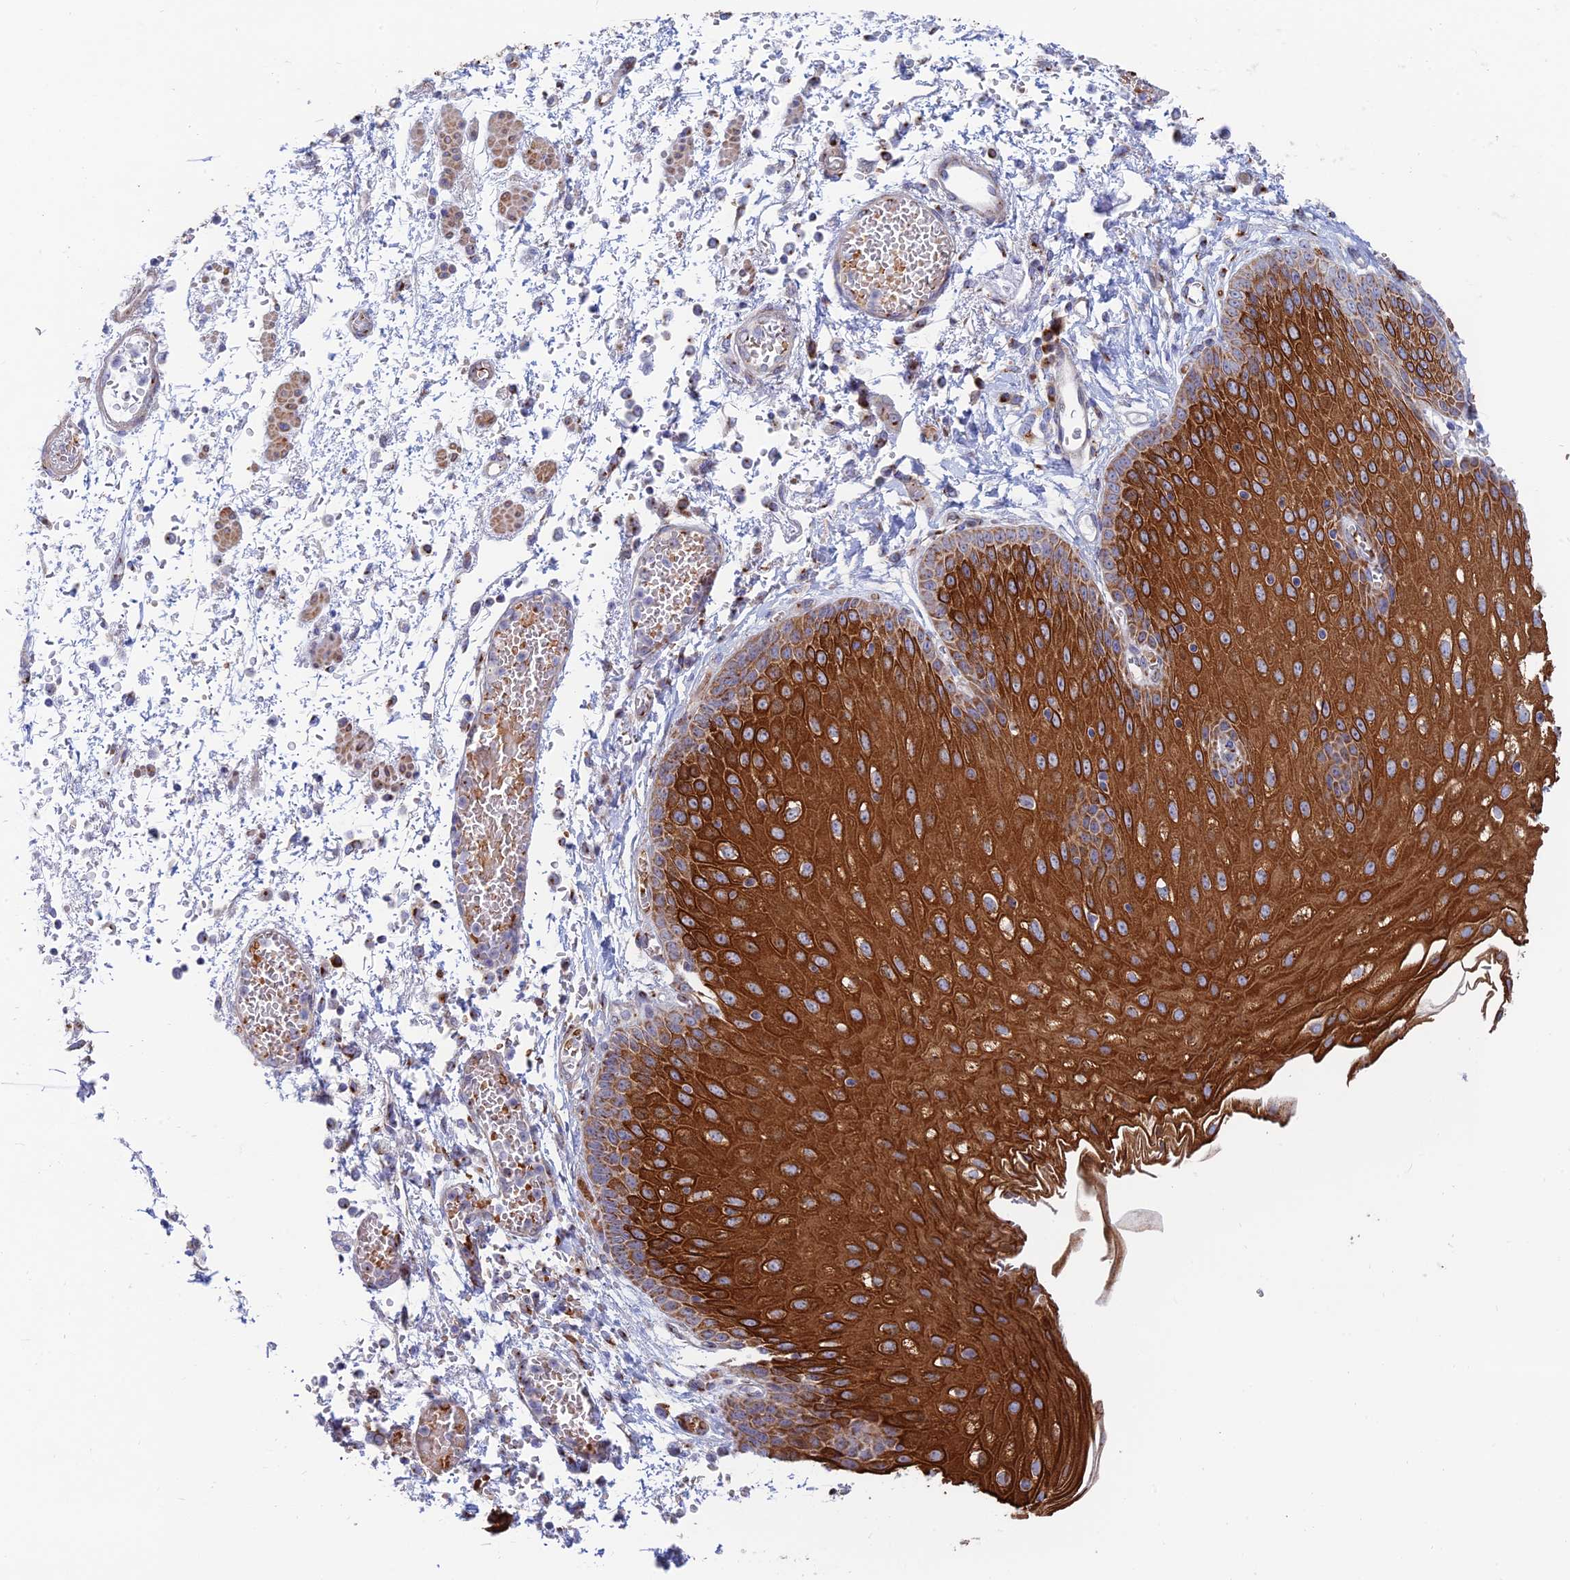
{"staining": {"intensity": "strong", "quantity": ">75%", "location": "cytoplasmic/membranous"}, "tissue": "esophagus", "cell_type": "Squamous epithelial cells", "image_type": "normal", "snomed": [{"axis": "morphology", "description": "Normal tissue, NOS"}, {"axis": "topography", "description": "Esophagus"}], "caption": "The immunohistochemical stain labels strong cytoplasmic/membranous expression in squamous epithelial cells of unremarkable esophagus.", "gene": "ENSG00000267561", "patient": {"sex": "male", "age": 81}}